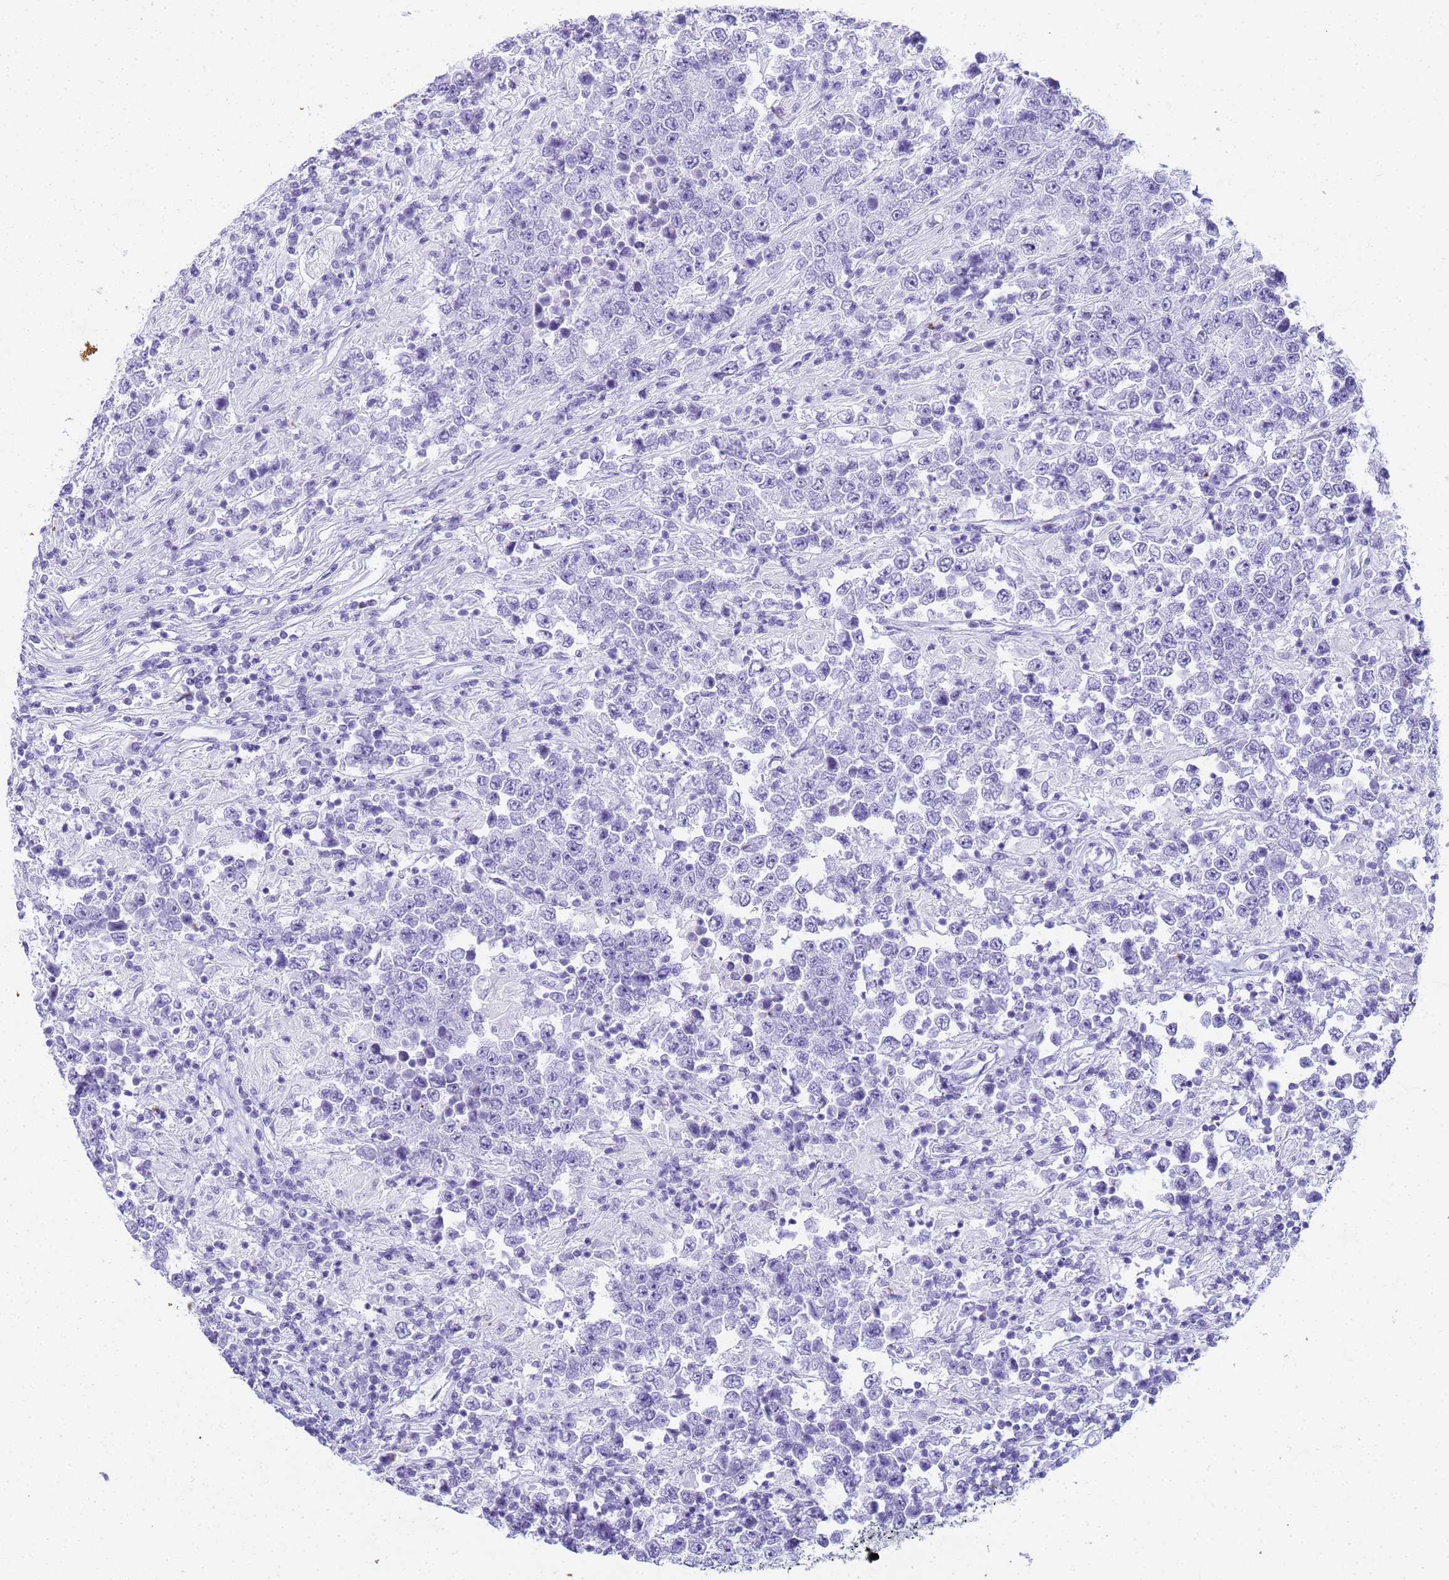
{"staining": {"intensity": "negative", "quantity": "none", "location": "none"}, "tissue": "testis cancer", "cell_type": "Tumor cells", "image_type": "cancer", "snomed": [{"axis": "morphology", "description": "Normal tissue, NOS"}, {"axis": "morphology", "description": "Urothelial carcinoma, High grade"}, {"axis": "morphology", "description": "Seminoma, NOS"}, {"axis": "morphology", "description": "Carcinoma, Embryonal, NOS"}, {"axis": "topography", "description": "Urinary bladder"}, {"axis": "topography", "description": "Testis"}], "caption": "Tumor cells are negative for protein expression in human seminoma (testis).", "gene": "SLC7A9", "patient": {"sex": "male", "age": 41}}